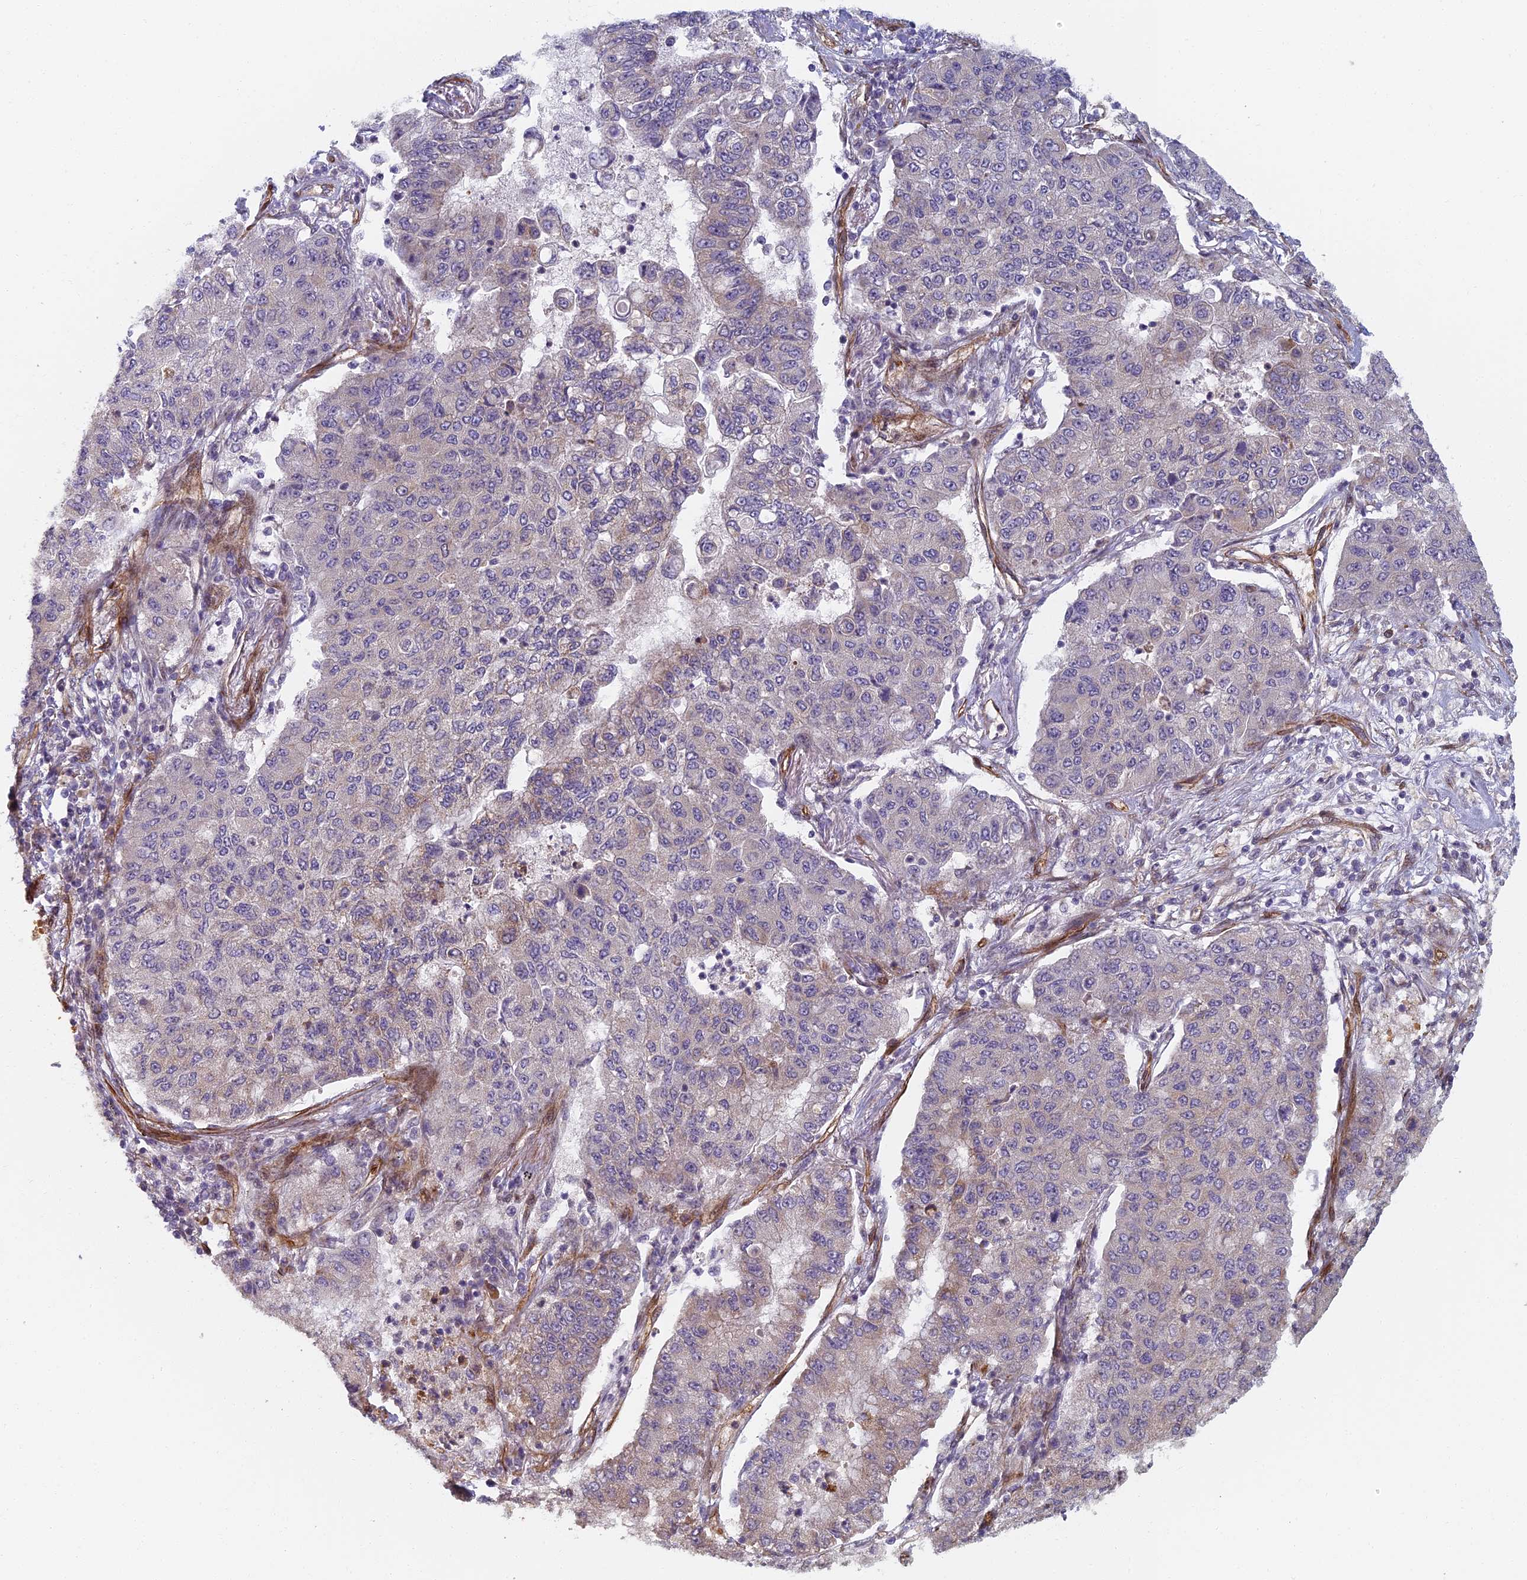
{"staining": {"intensity": "negative", "quantity": "none", "location": "none"}, "tissue": "lung cancer", "cell_type": "Tumor cells", "image_type": "cancer", "snomed": [{"axis": "morphology", "description": "Squamous cell carcinoma, NOS"}, {"axis": "topography", "description": "Lung"}], "caption": "Lung cancer (squamous cell carcinoma) was stained to show a protein in brown. There is no significant expression in tumor cells.", "gene": "ABCB10", "patient": {"sex": "male", "age": 74}}